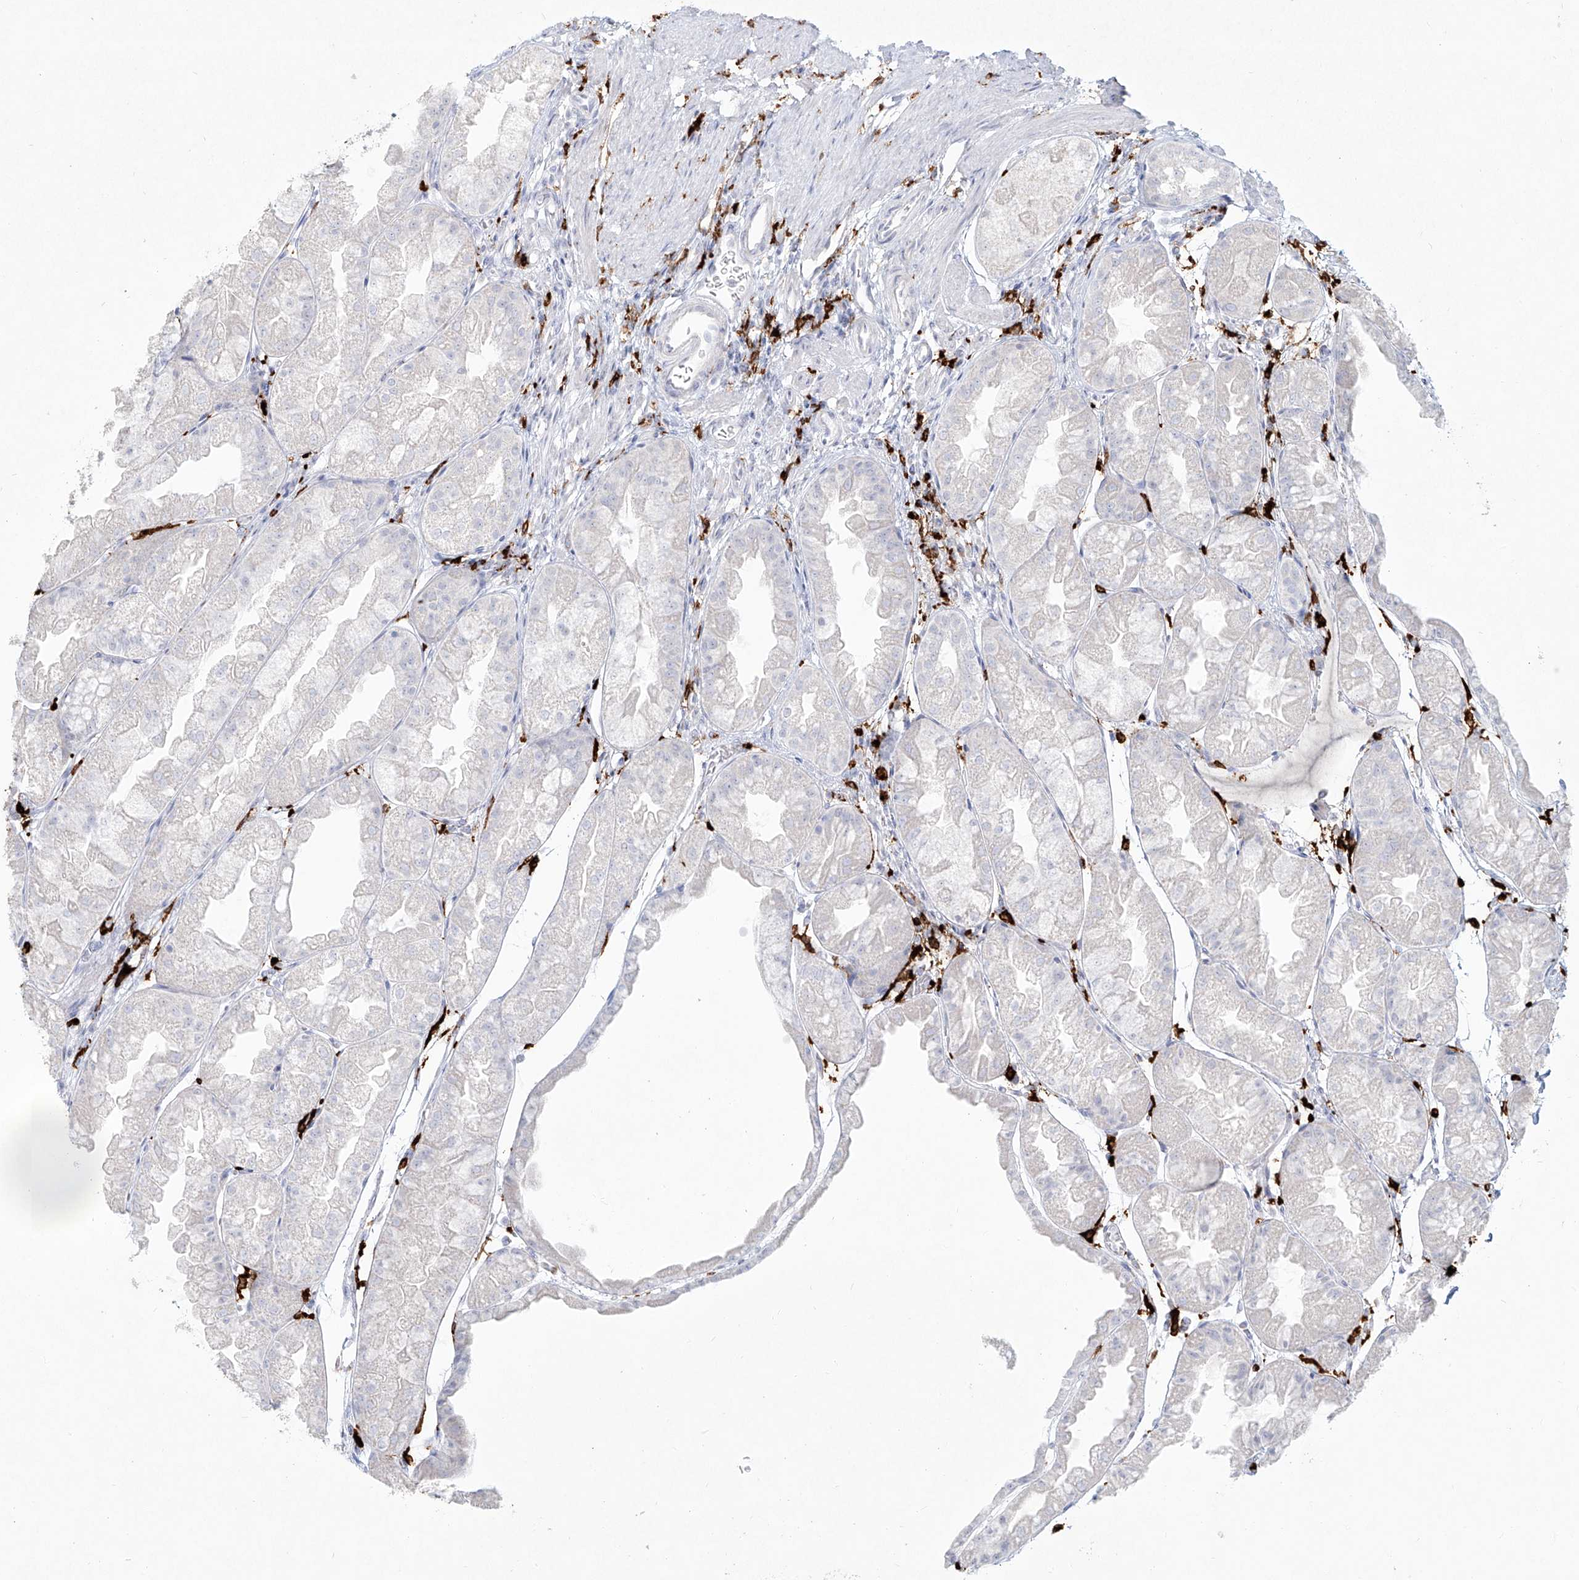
{"staining": {"intensity": "negative", "quantity": "none", "location": "none"}, "tissue": "stomach", "cell_type": "Glandular cells", "image_type": "normal", "snomed": [{"axis": "morphology", "description": "Normal tissue, NOS"}, {"axis": "topography", "description": "Stomach, upper"}], "caption": "Glandular cells are negative for protein expression in normal human stomach. (Brightfield microscopy of DAB IHC at high magnification).", "gene": "CD209", "patient": {"sex": "male", "age": 47}}